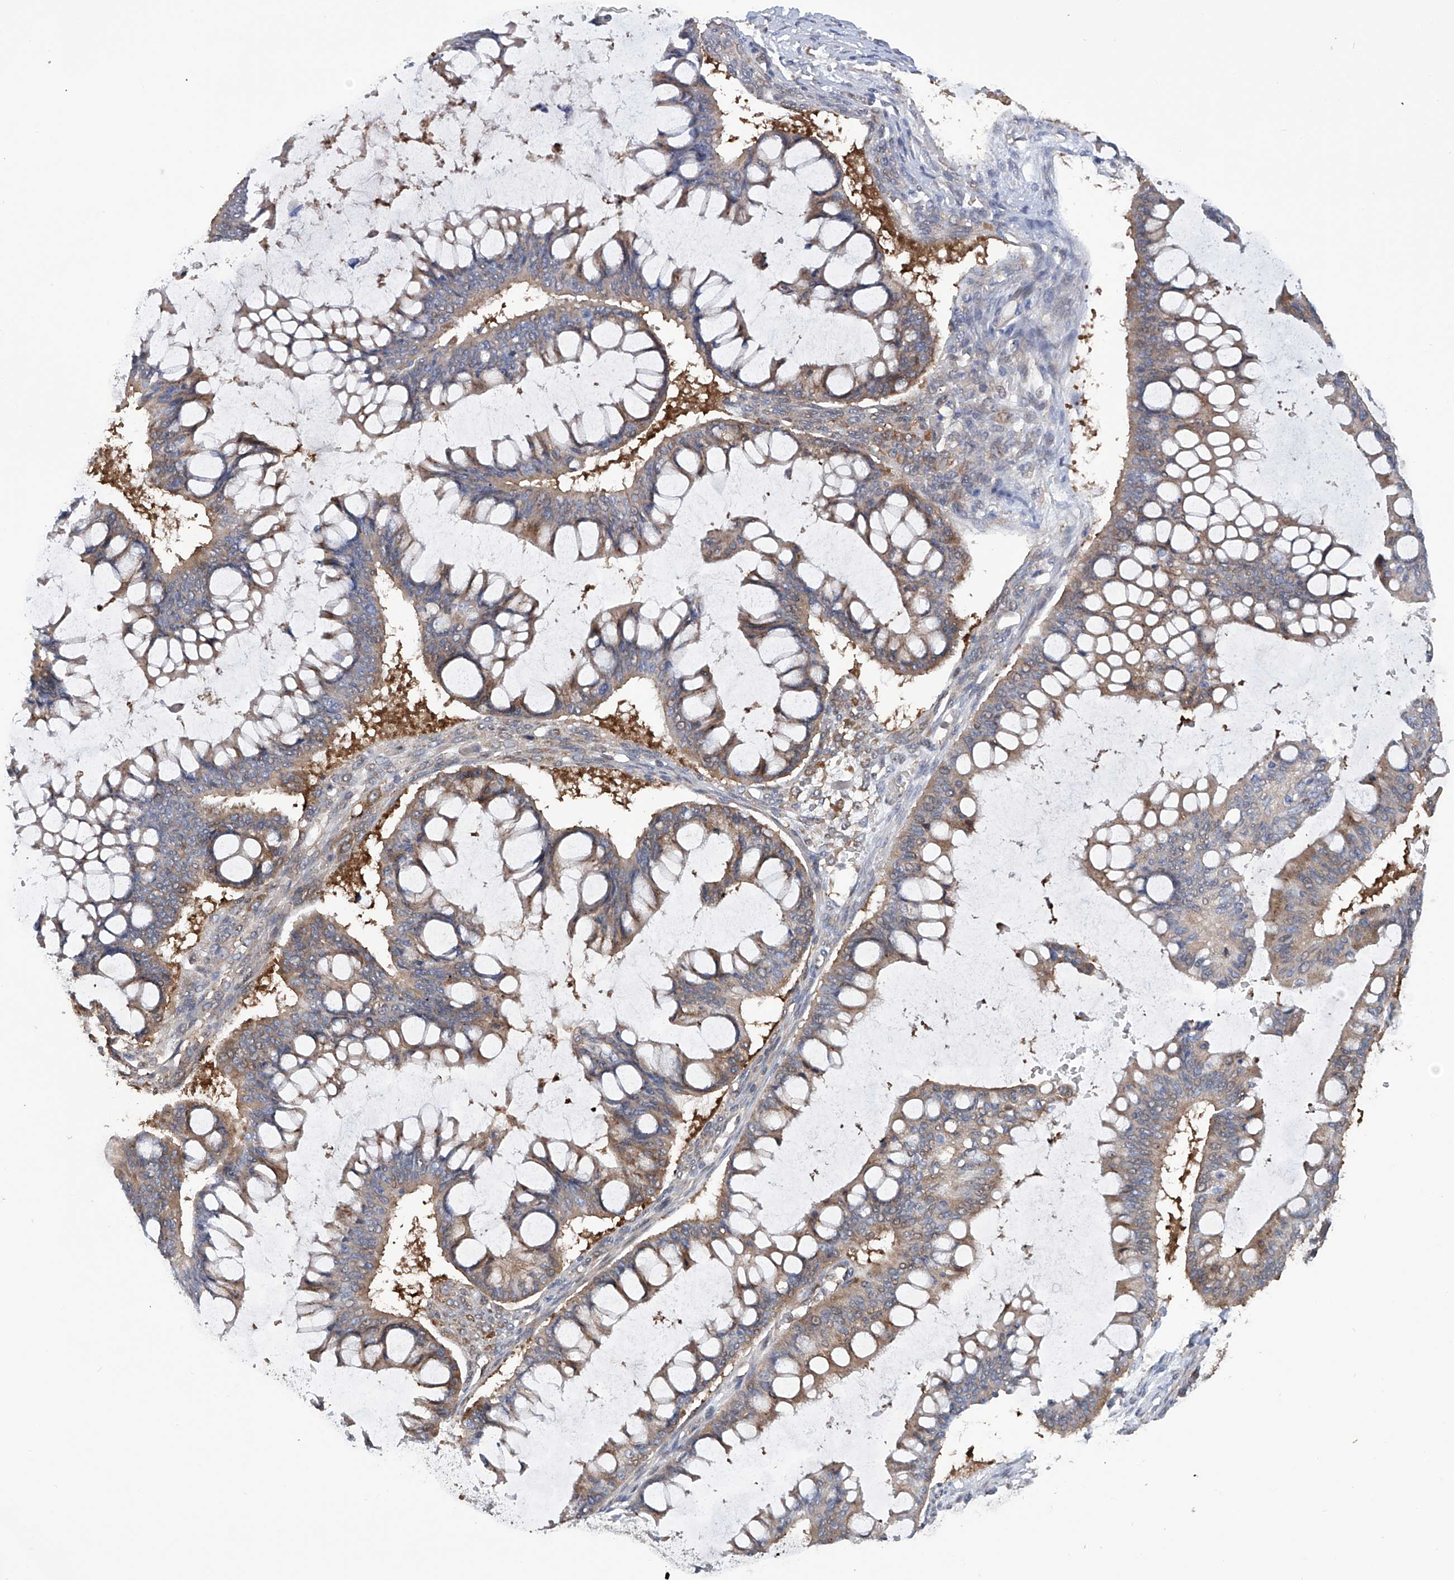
{"staining": {"intensity": "weak", "quantity": ">75%", "location": "cytoplasmic/membranous"}, "tissue": "ovarian cancer", "cell_type": "Tumor cells", "image_type": "cancer", "snomed": [{"axis": "morphology", "description": "Cystadenocarcinoma, mucinous, NOS"}, {"axis": "topography", "description": "Ovary"}], "caption": "Protein staining of ovarian mucinous cystadenocarcinoma tissue reveals weak cytoplasmic/membranous staining in about >75% of tumor cells. The protein is shown in brown color, while the nuclei are stained blue.", "gene": "NUDT17", "patient": {"sex": "female", "age": 73}}